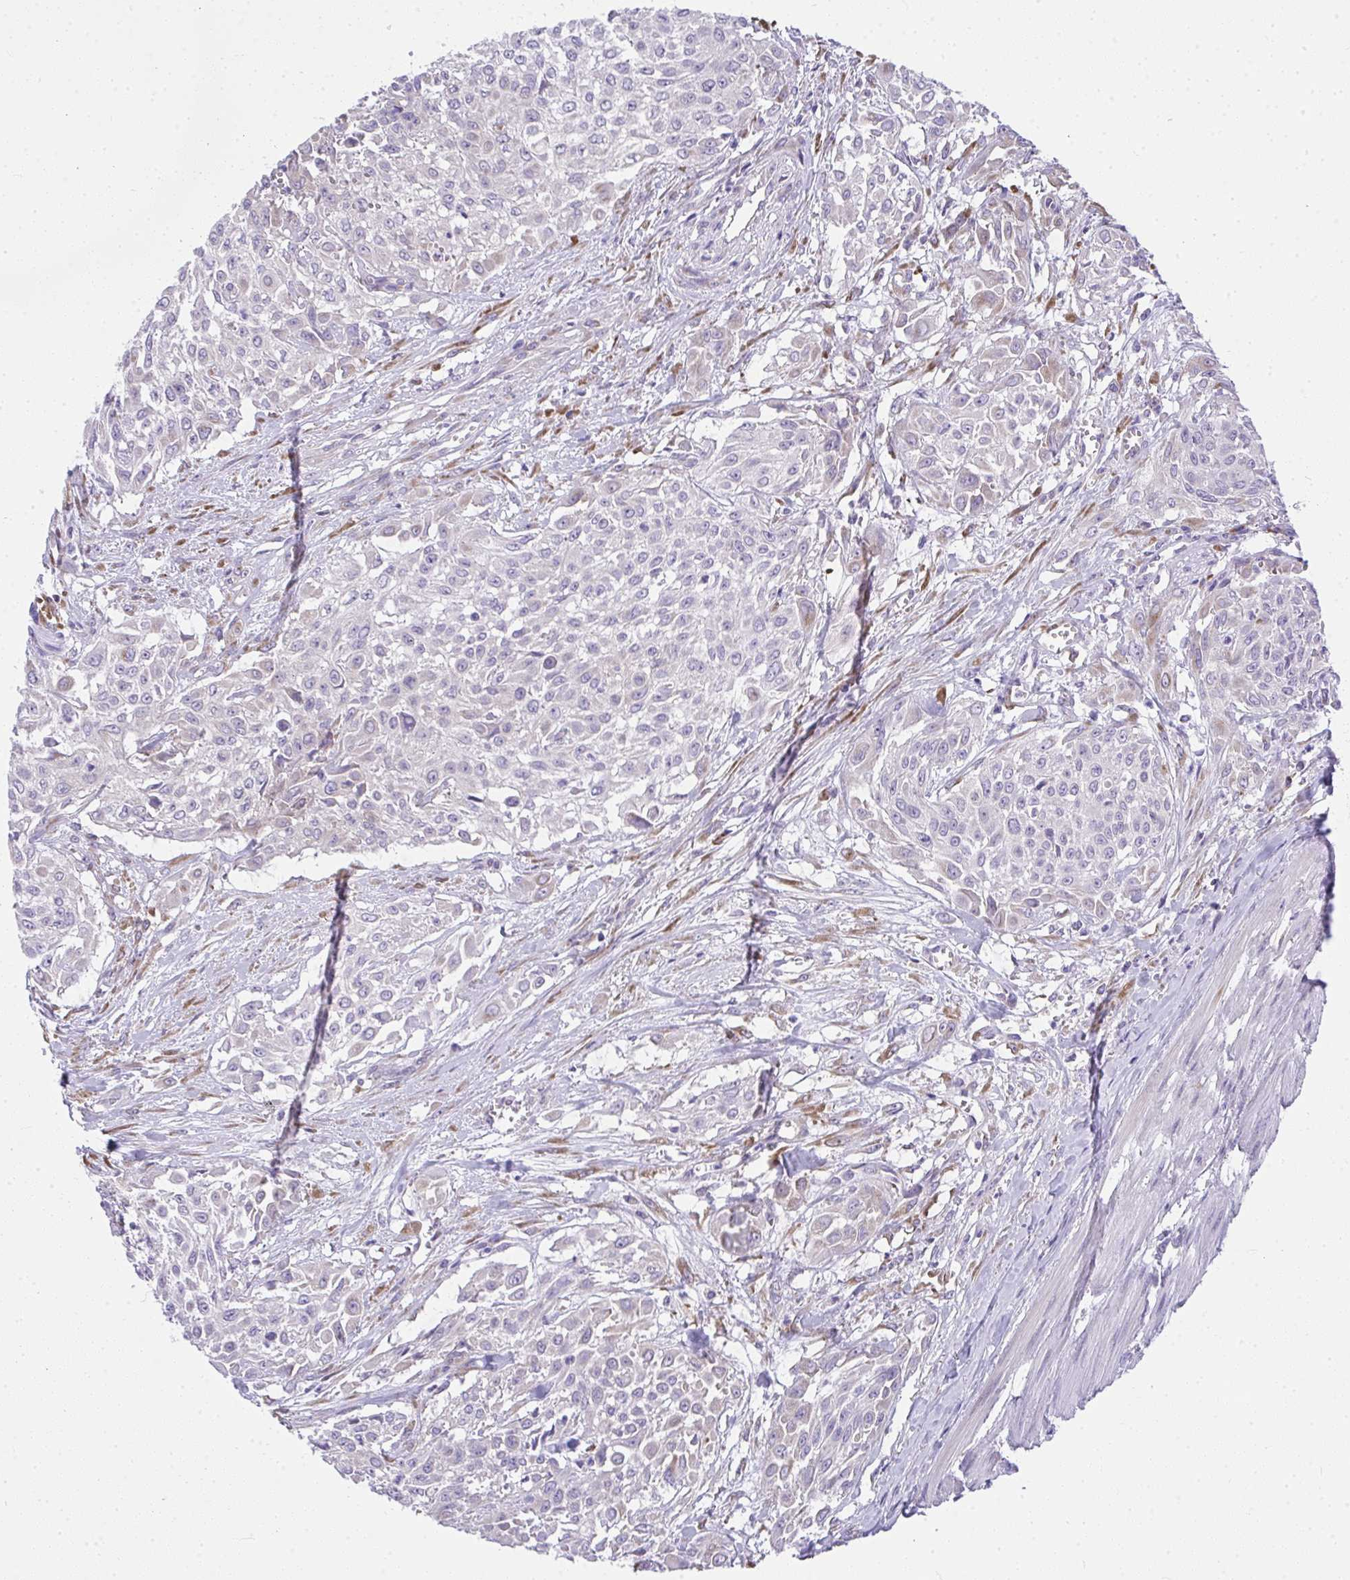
{"staining": {"intensity": "negative", "quantity": "none", "location": "none"}, "tissue": "urothelial cancer", "cell_type": "Tumor cells", "image_type": "cancer", "snomed": [{"axis": "morphology", "description": "Urothelial carcinoma, High grade"}, {"axis": "topography", "description": "Urinary bladder"}], "caption": "Tumor cells are negative for brown protein staining in high-grade urothelial carcinoma.", "gene": "ADRA2C", "patient": {"sex": "male", "age": 57}}